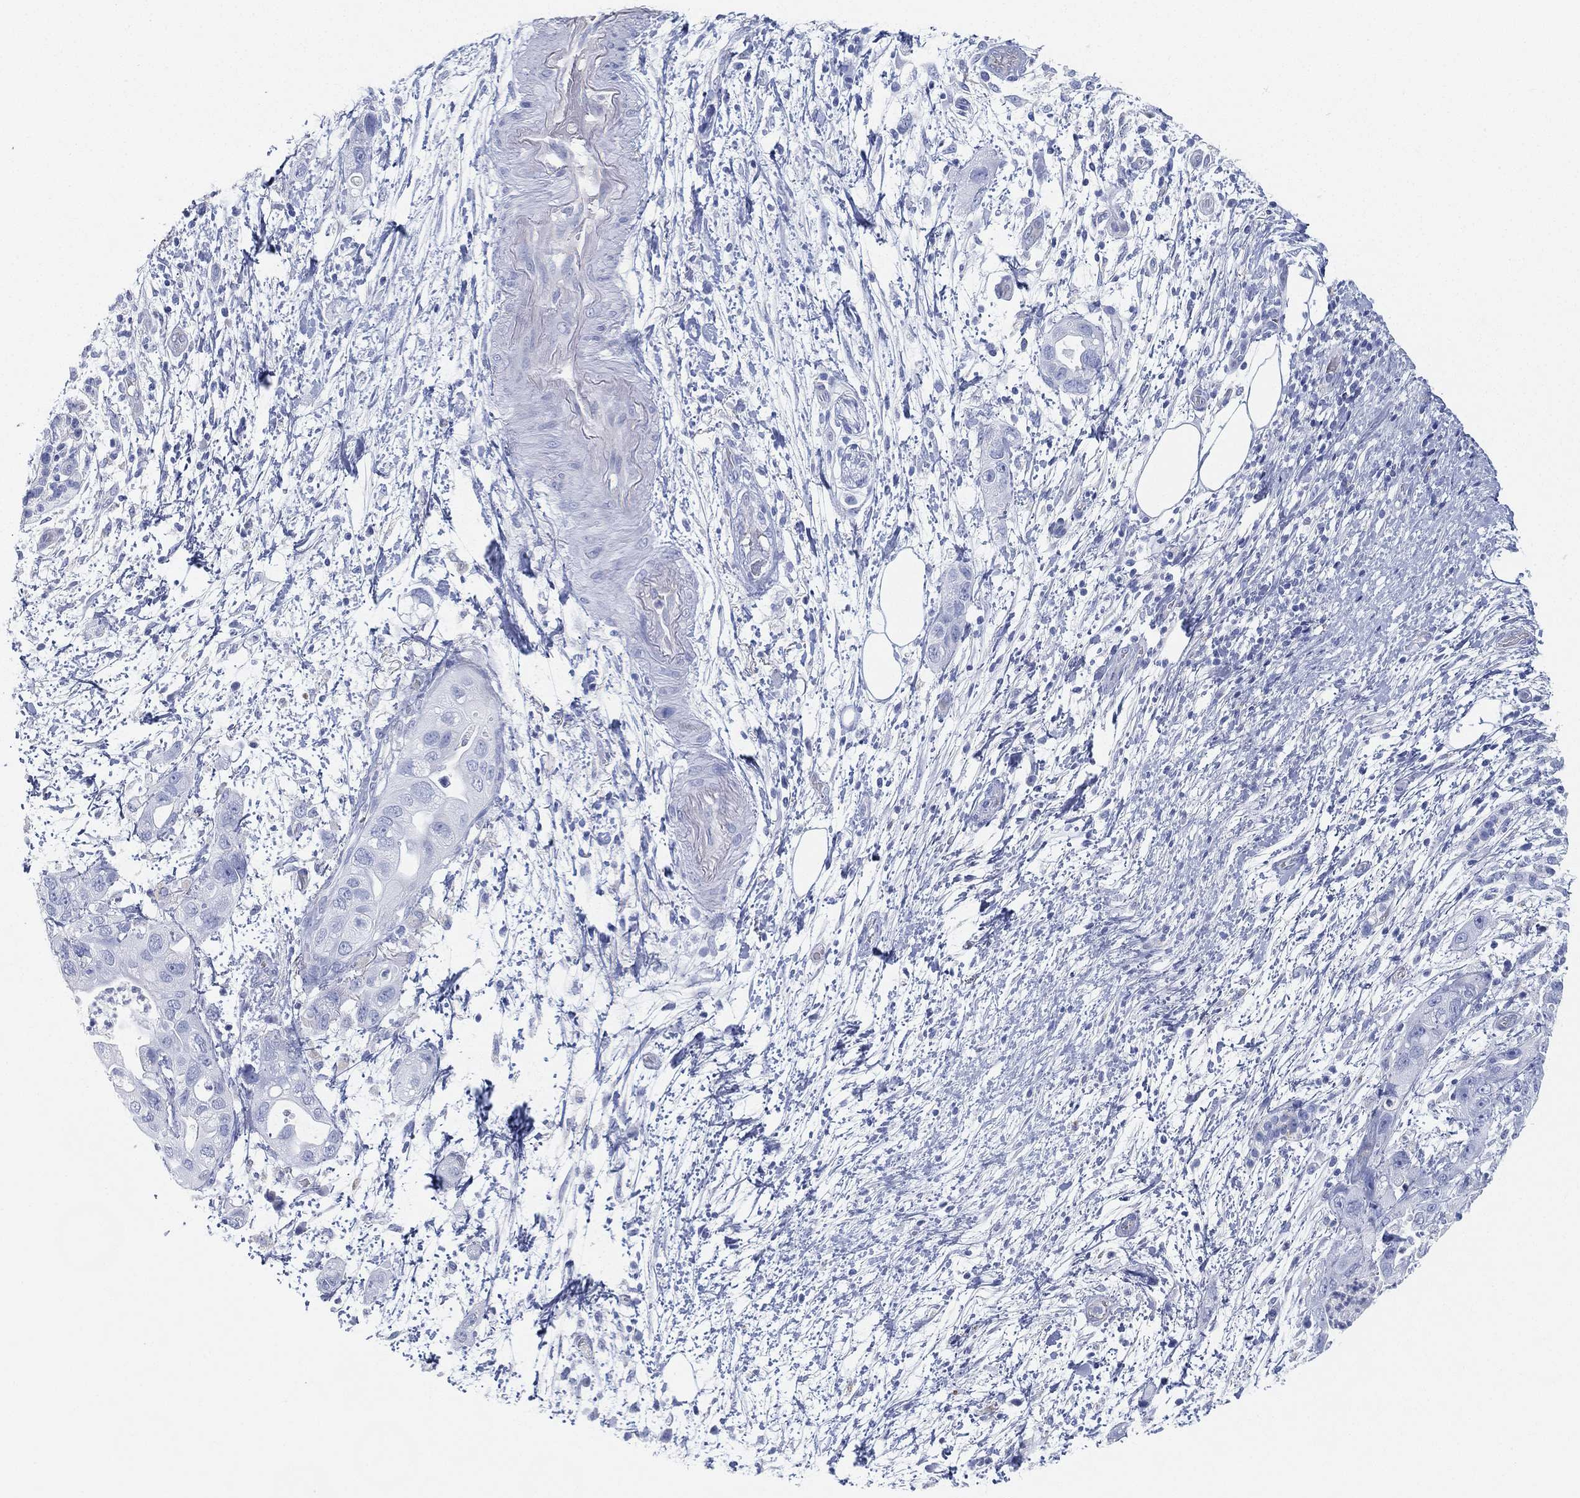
{"staining": {"intensity": "negative", "quantity": "none", "location": "none"}, "tissue": "pancreatic cancer", "cell_type": "Tumor cells", "image_type": "cancer", "snomed": [{"axis": "morphology", "description": "Adenocarcinoma, NOS"}, {"axis": "topography", "description": "Pancreas"}], "caption": "The IHC micrograph has no significant positivity in tumor cells of pancreatic cancer tissue.", "gene": "GPR61", "patient": {"sex": "female", "age": 72}}